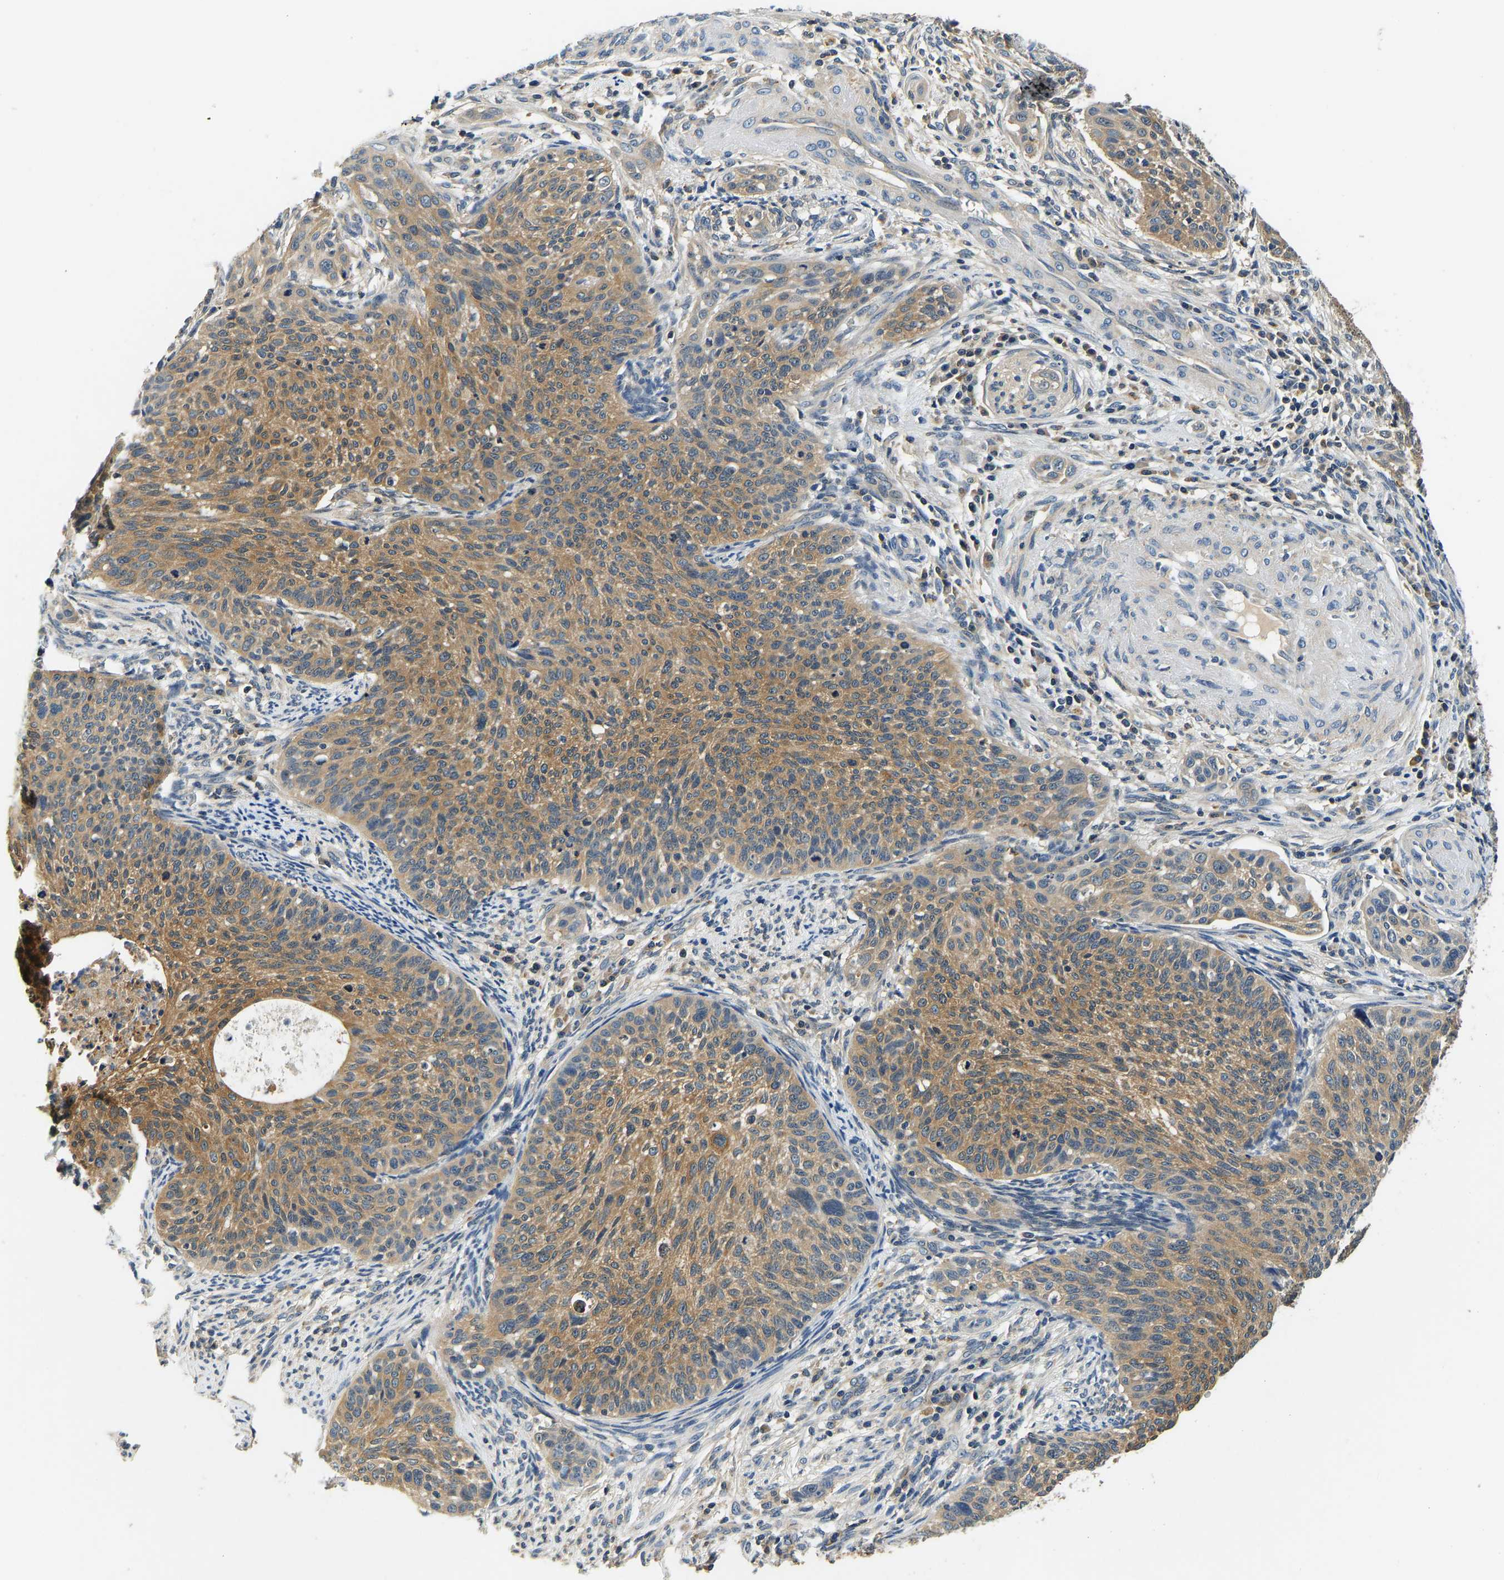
{"staining": {"intensity": "moderate", "quantity": ">75%", "location": "cytoplasmic/membranous"}, "tissue": "cervical cancer", "cell_type": "Tumor cells", "image_type": "cancer", "snomed": [{"axis": "morphology", "description": "Squamous cell carcinoma, NOS"}, {"axis": "topography", "description": "Cervix"}], "caption": "Human cervical cancer (squamous cell carcinoma) stained for a protein (brown) shows moderate cytoplasmic/membranous positive expression in approximately >75% of tumor cells.", "gene": "RESF1", "patient": {"sex": "female", "age": 70}}